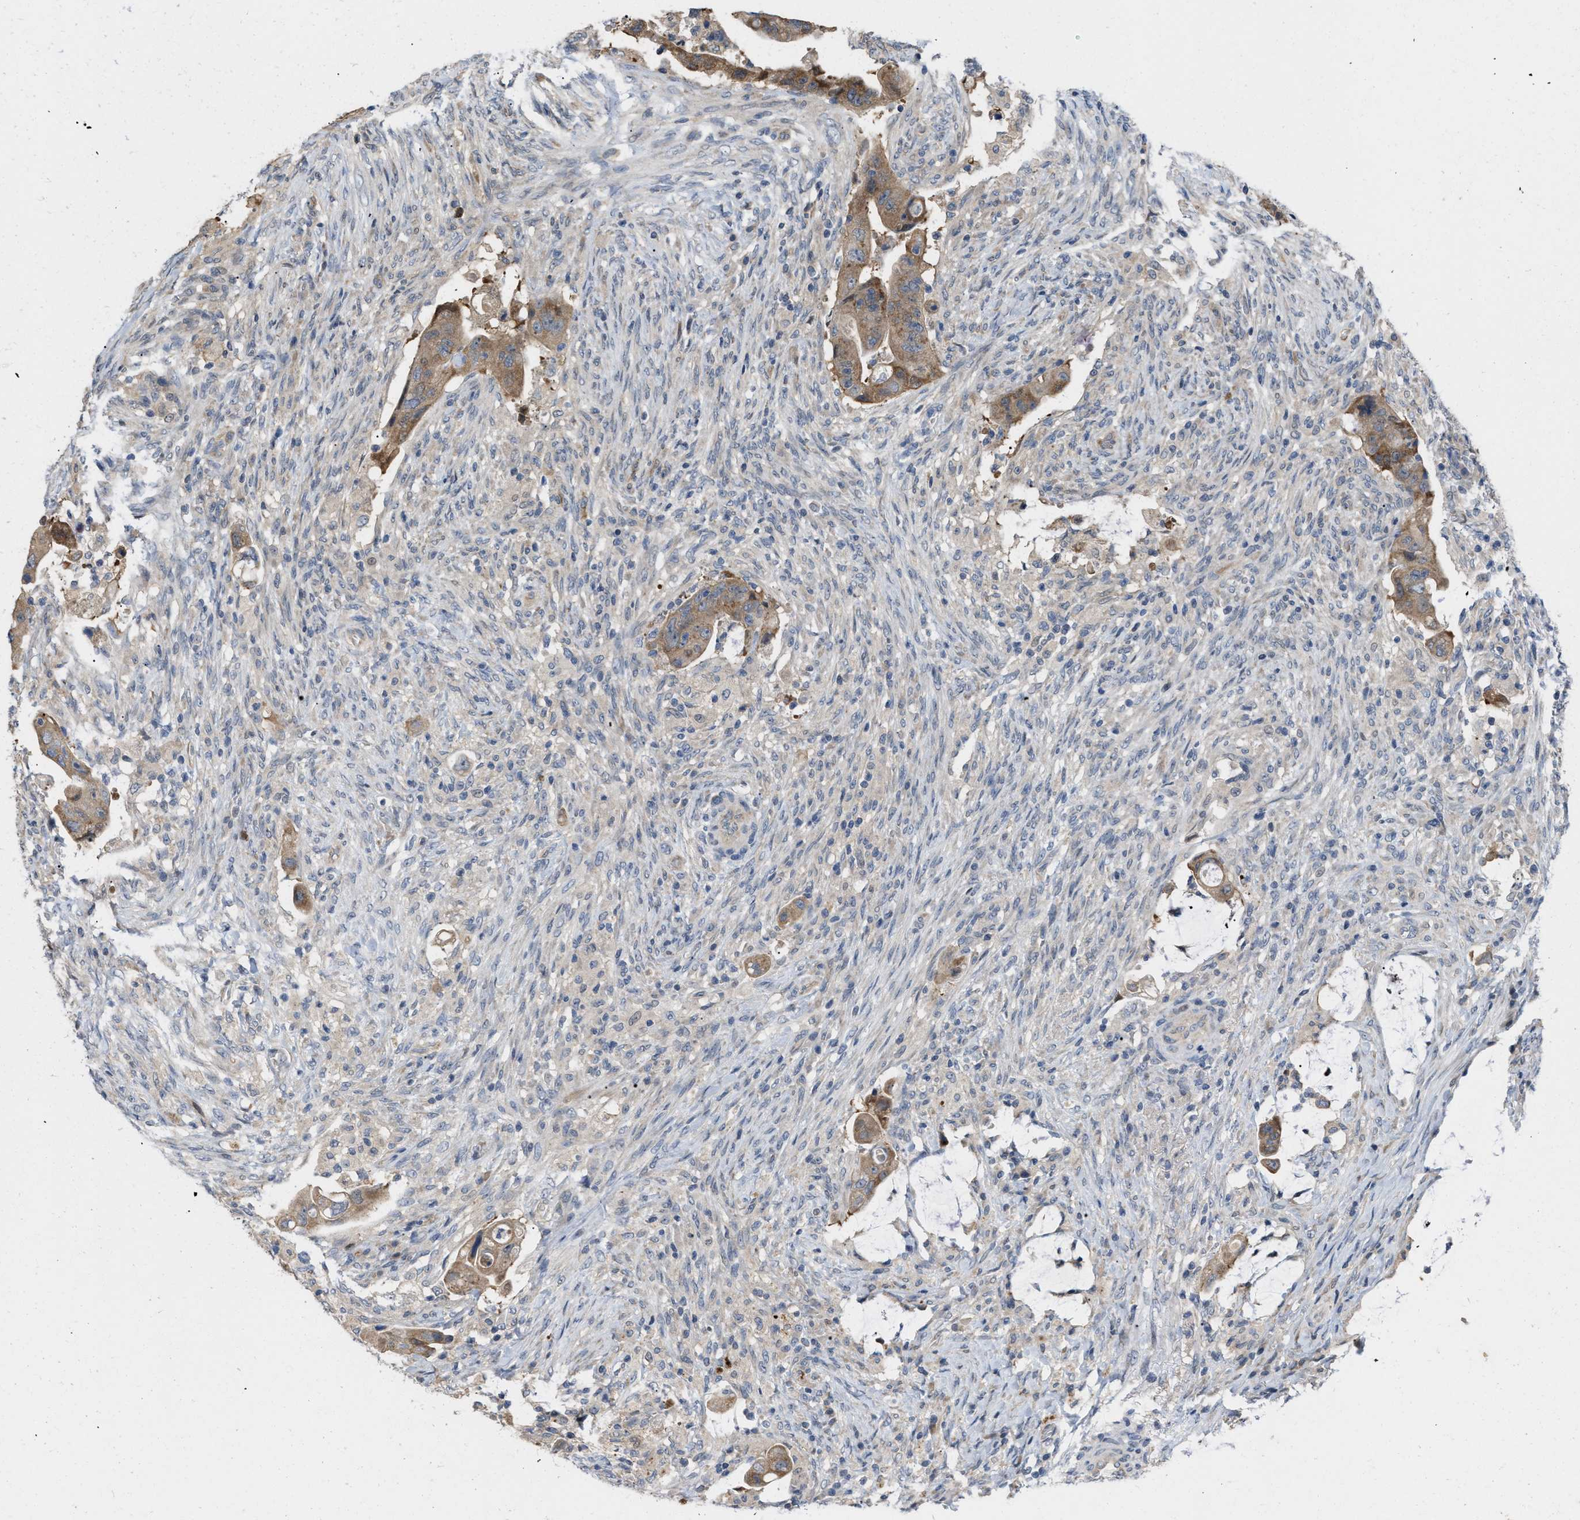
{"staining": {"intensity": "moderate", "quantity": ">75%", "location": "cytoplasmic/membranous"}, "tissue": "colorectal cancer", "cell_type": "Tumor cells", "image_type": "cancer", "snomed": [{"axis": "morphology", "description": "Adenocarcinoma, NOS"}, {"axis": "topography", "description": "Rectum"}], "caption": "High-power microscopy captured an immunohistochemistry image of colorectal cancer (adenocarcinoma), revealing moderate cytoplasmic/membranous positivity in about >75% of tumor cells. The protein of interest is shown in brown color, while the nuclei are stained blue.", "gene": "CSNK1A1", "patient": {"sex": "female", "age": 71}}